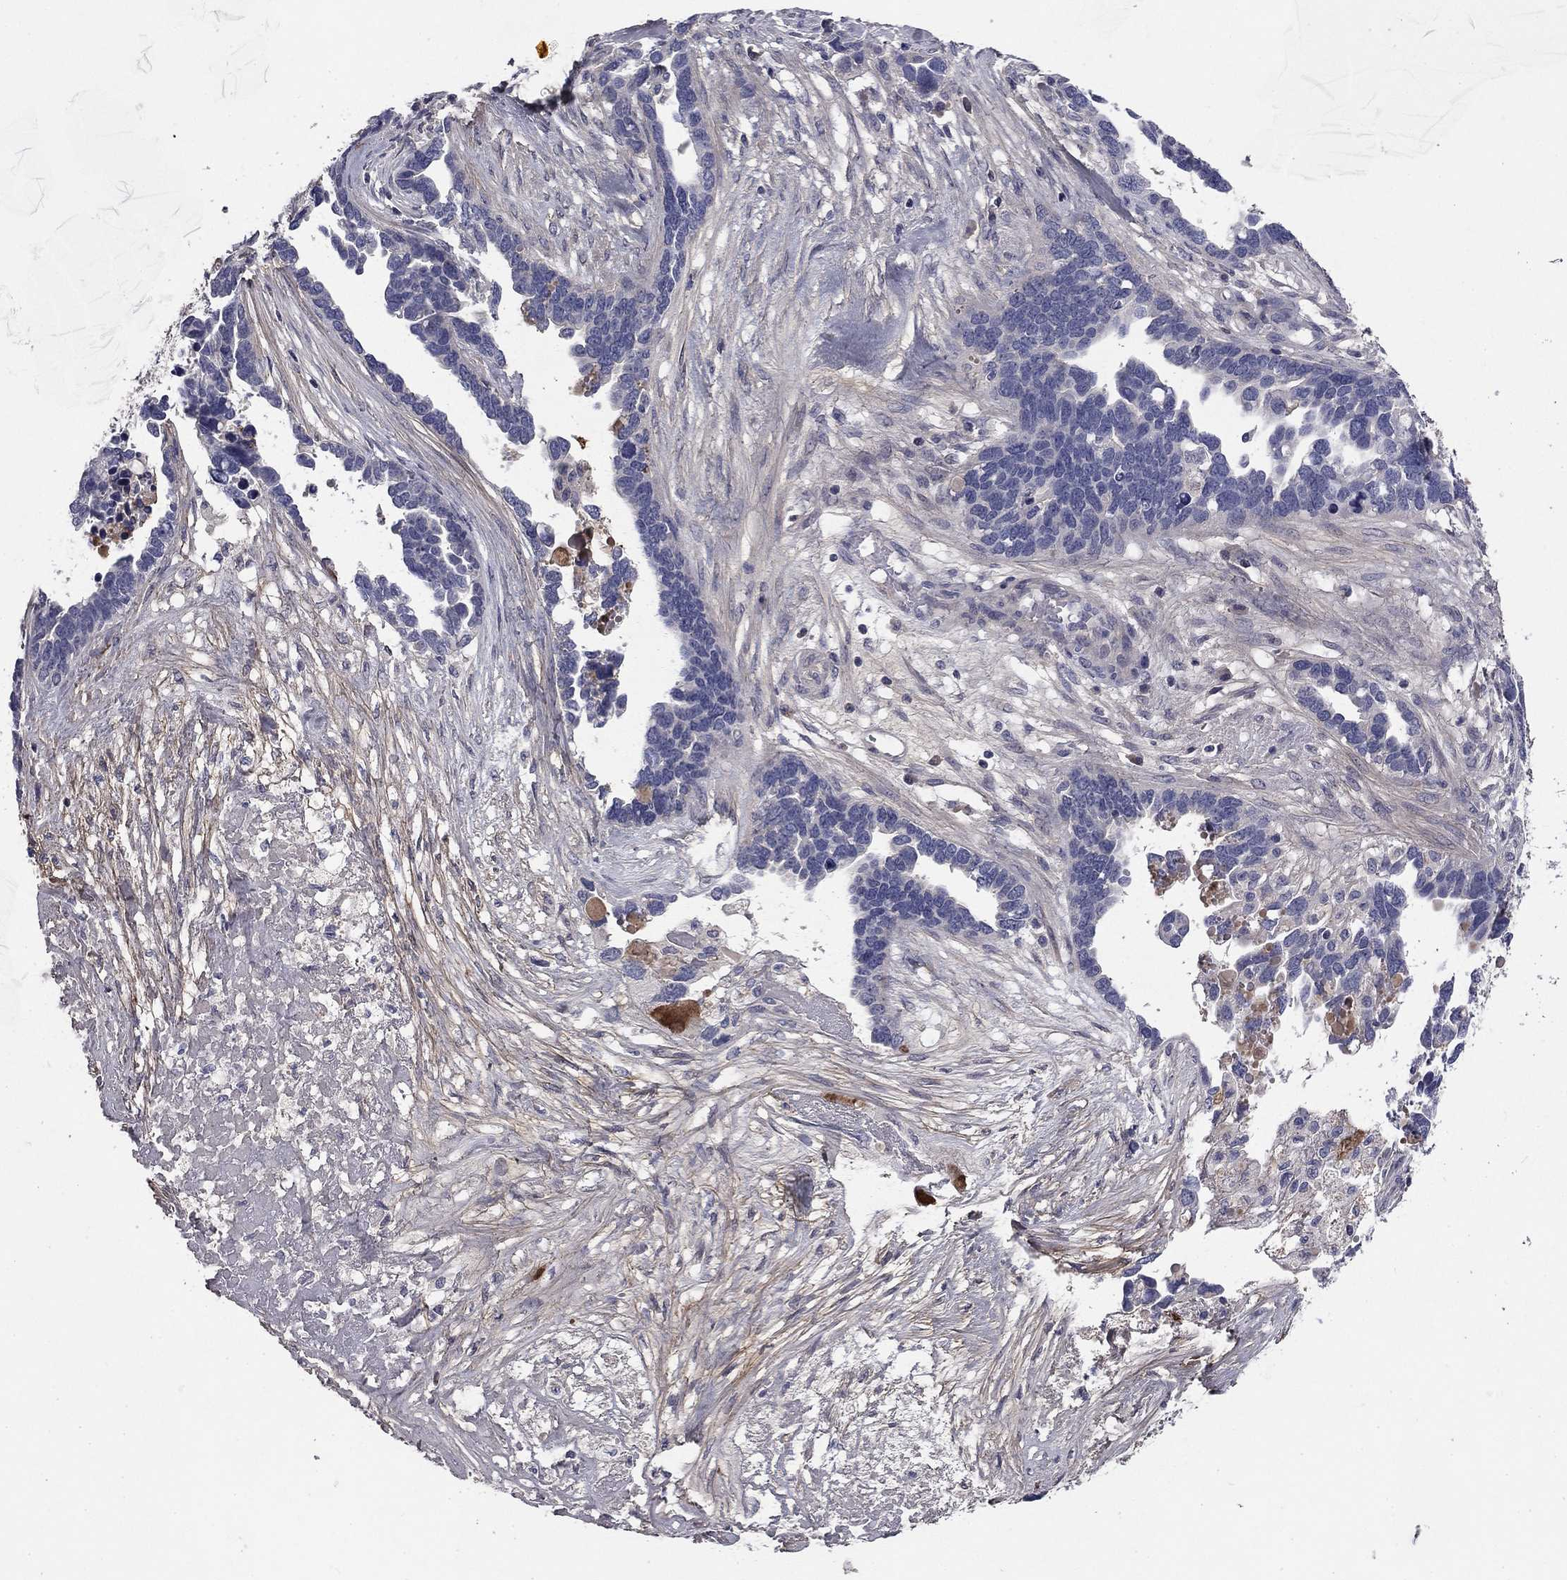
{"staining": {"intensity": "negative", "quantity": "none", "location": "none"}, "tissue": "ovarian cancer", "cell_type": "Tumor cells", "image_type": "cancer", "snomed": [{"axis": "morphology", "description": "Cystadenocarcinoma, serous, NOS"}, {"axis": "topography", "description": "Ovary"}], "caption": "Protein analysis of ovarian serous cystadenocarcinoma reveals no significant expression in tumor cells. (Stains: DAB immunohistochemistry (IHC) with hematoxylin counter stain, Microscopy: brightfield microscopy at high magnification).", "gene": "COL2A1", "patient": {"sex": "female", "age": 54}}